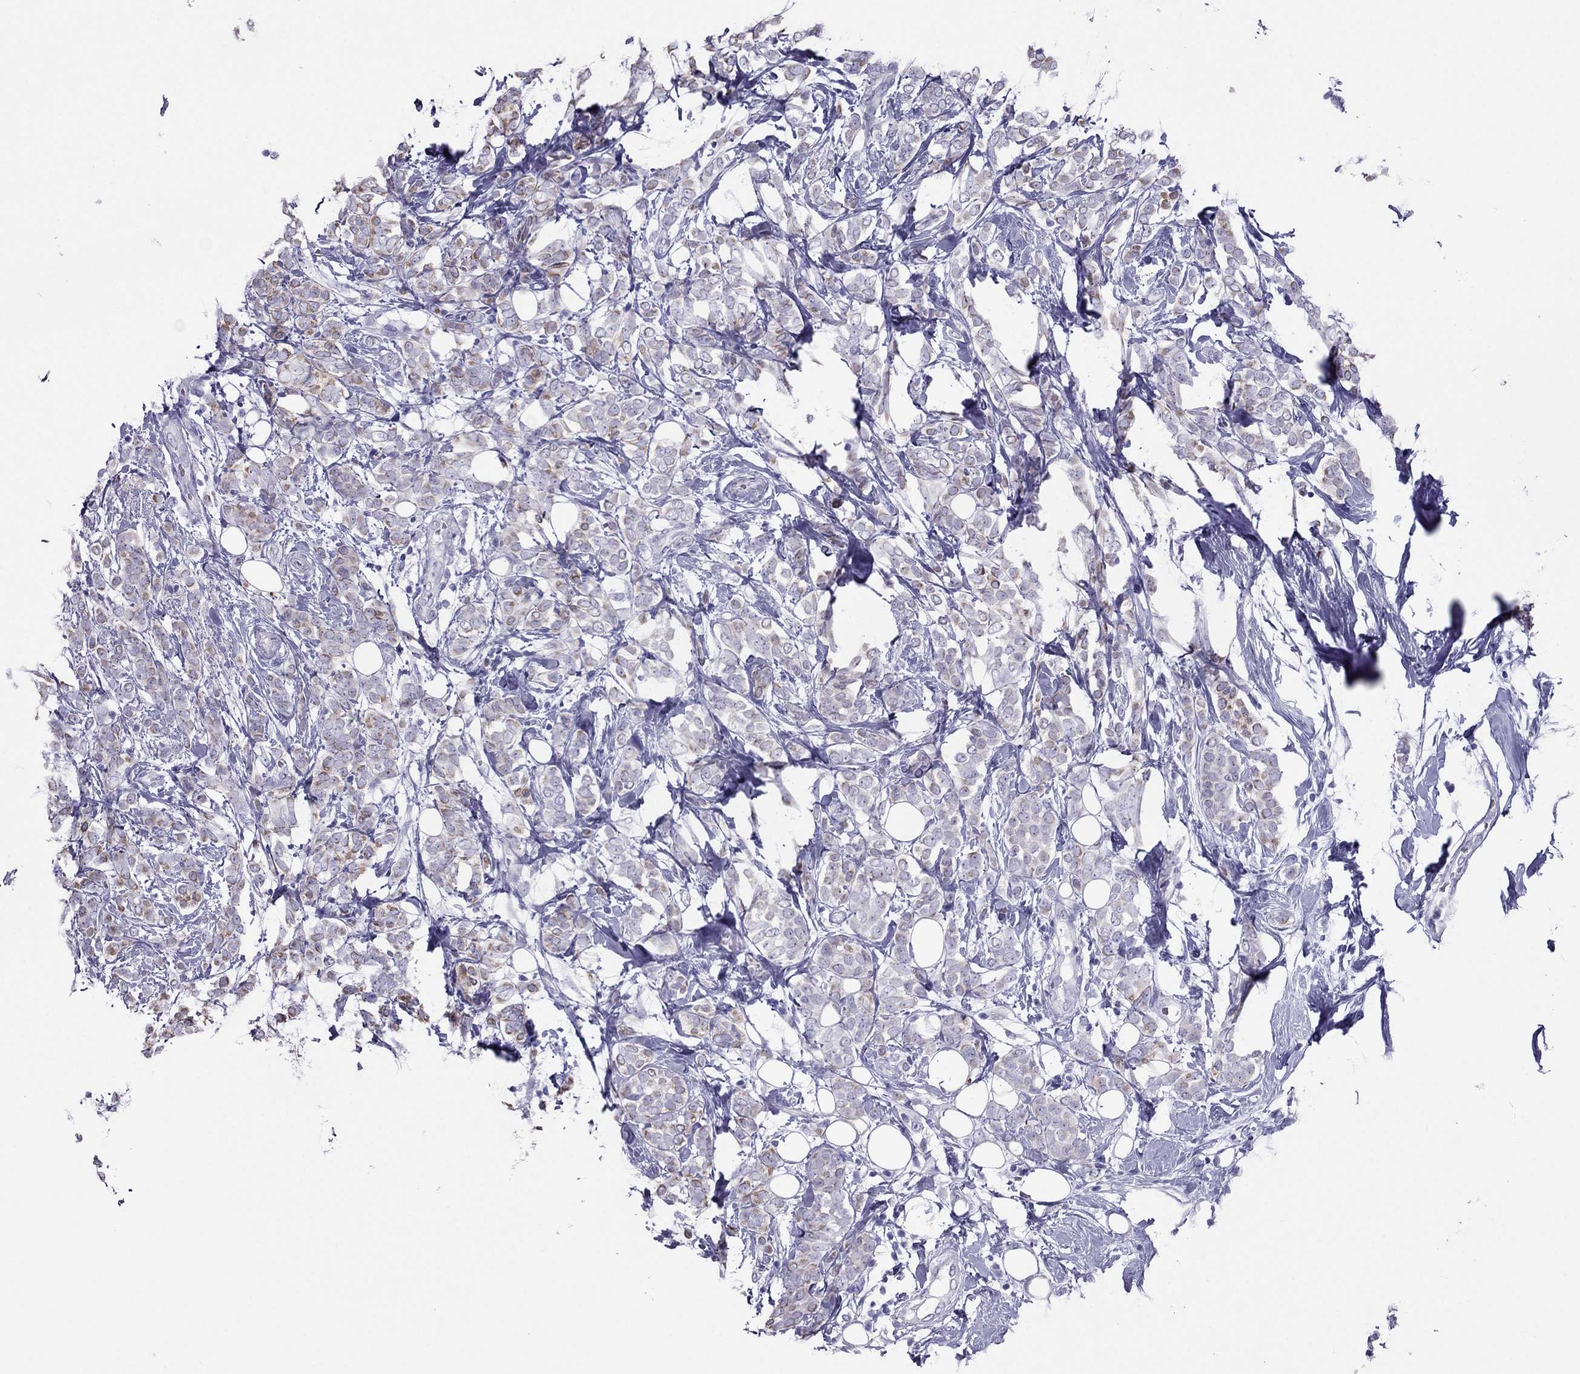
{"staining": {"intensity": "moderate", "quantity": "<25%", "location": "cytoplasmic/membranous"}, "tissue": "breast cancer", "cell_type": "Tumor cells", "image_type": "cancer", "snomed": [{"axis": "morphology", "description": "Lobular carcinoma"}, {"axis": "topography", "description": "Breast"}], "caption": "Human breast lobular carcinoma stained for a protein (brown) shows moderate cytoplasmic/membranous positive expression in approximately <25% of tumor cells.", "gene": "MAEL", "patient": {"sex": "female", "age": 49}}